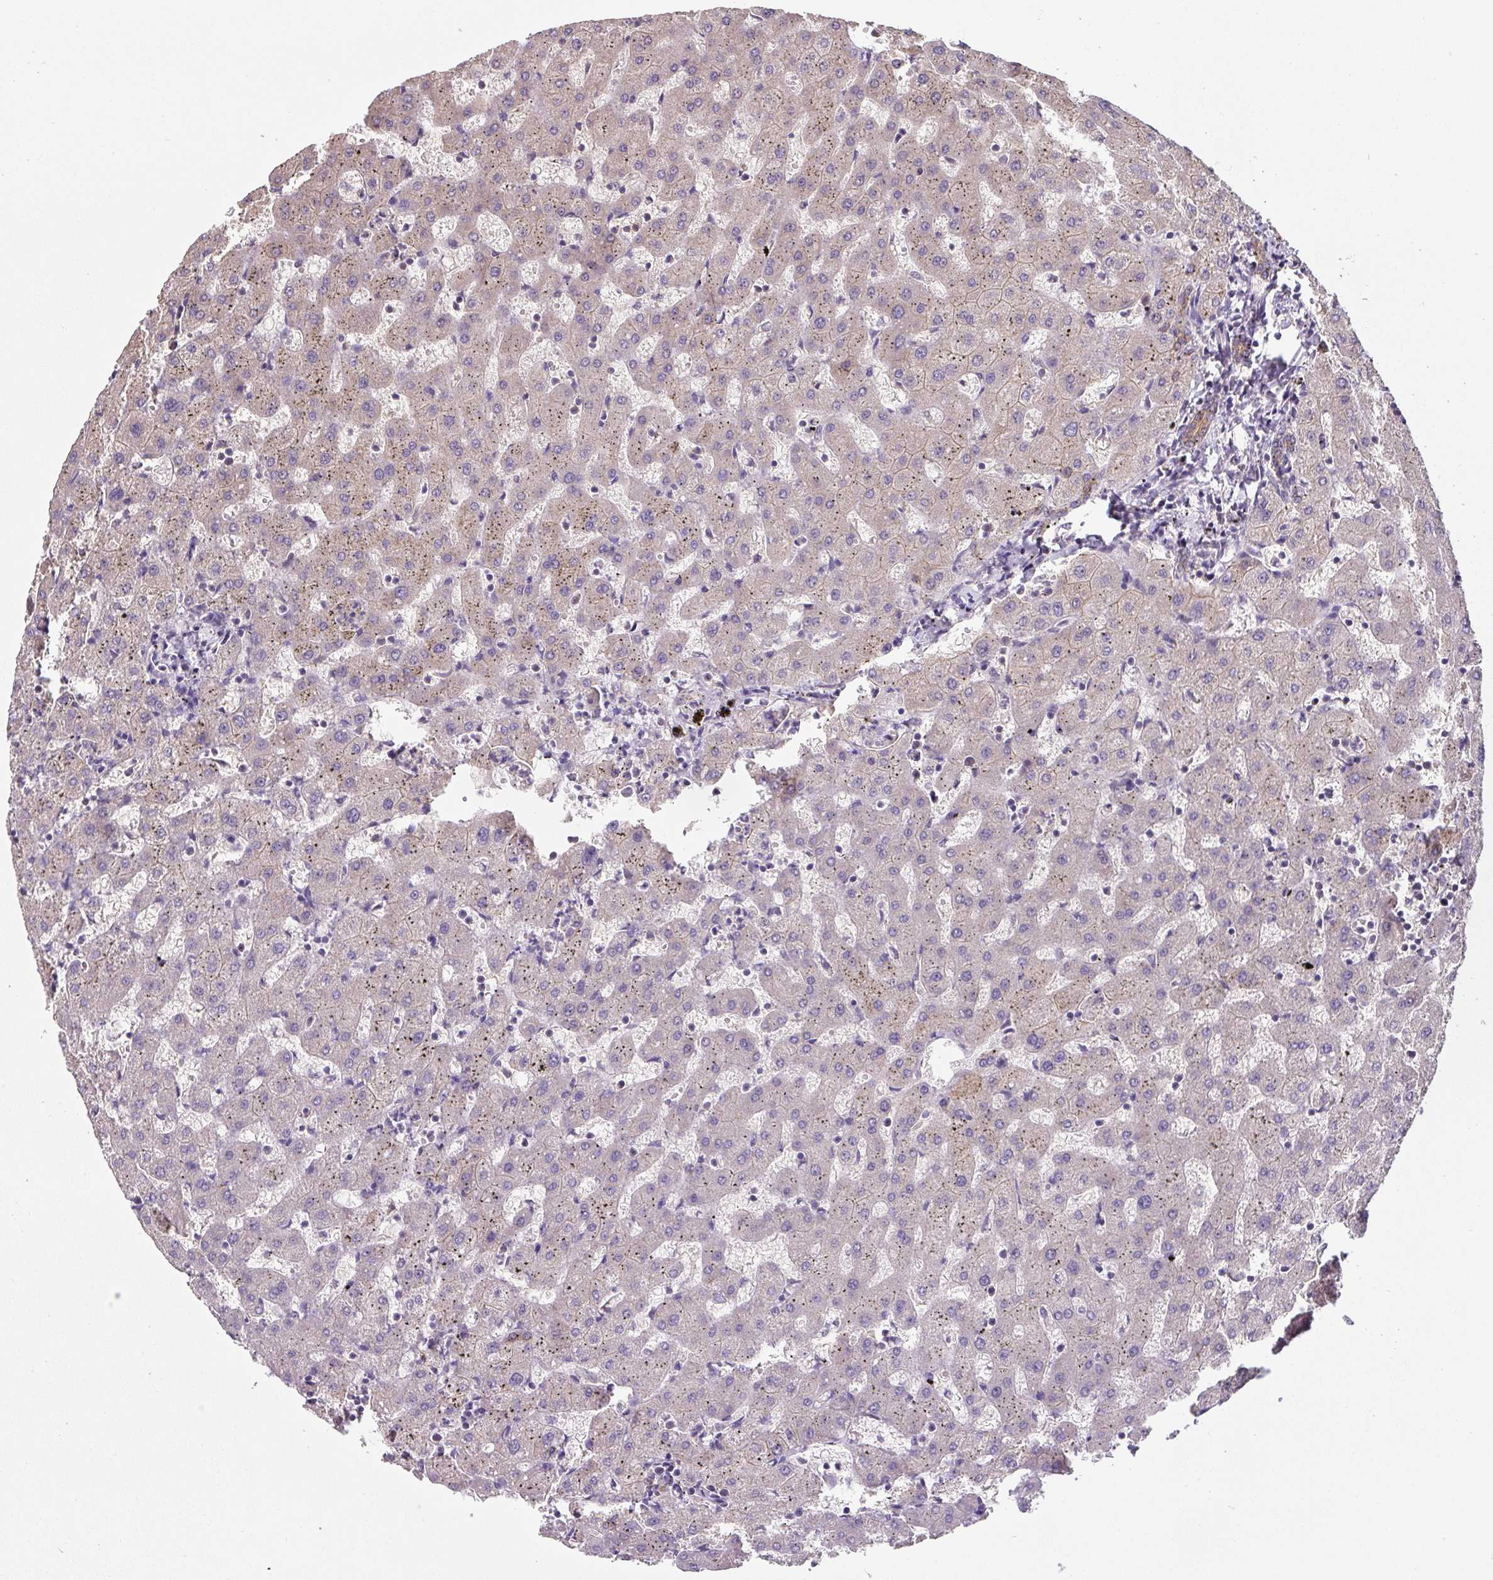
{"staining": {"intensity": "moderate", "quantity": ">75%", "location": "cytoplasmic/membranous"}, "tissue": "liver", "cell_type": "Cholangiocytes", "image_type": "normal", "snomed": [{"axis": "morphology", "description": "Normal tissue, NOS"}, {"axis": "topography", "description": "Liver"}], "caption": "High-power microscopy captured an immunohistochemistry (IHC) micrograph of unremarkable liver, revealing moderate cytoplasmic/membranous positivity in approximately >75% of cholangiocytes.", "gene": "ST13", "patient": {"sex": "female", "age": 63}}